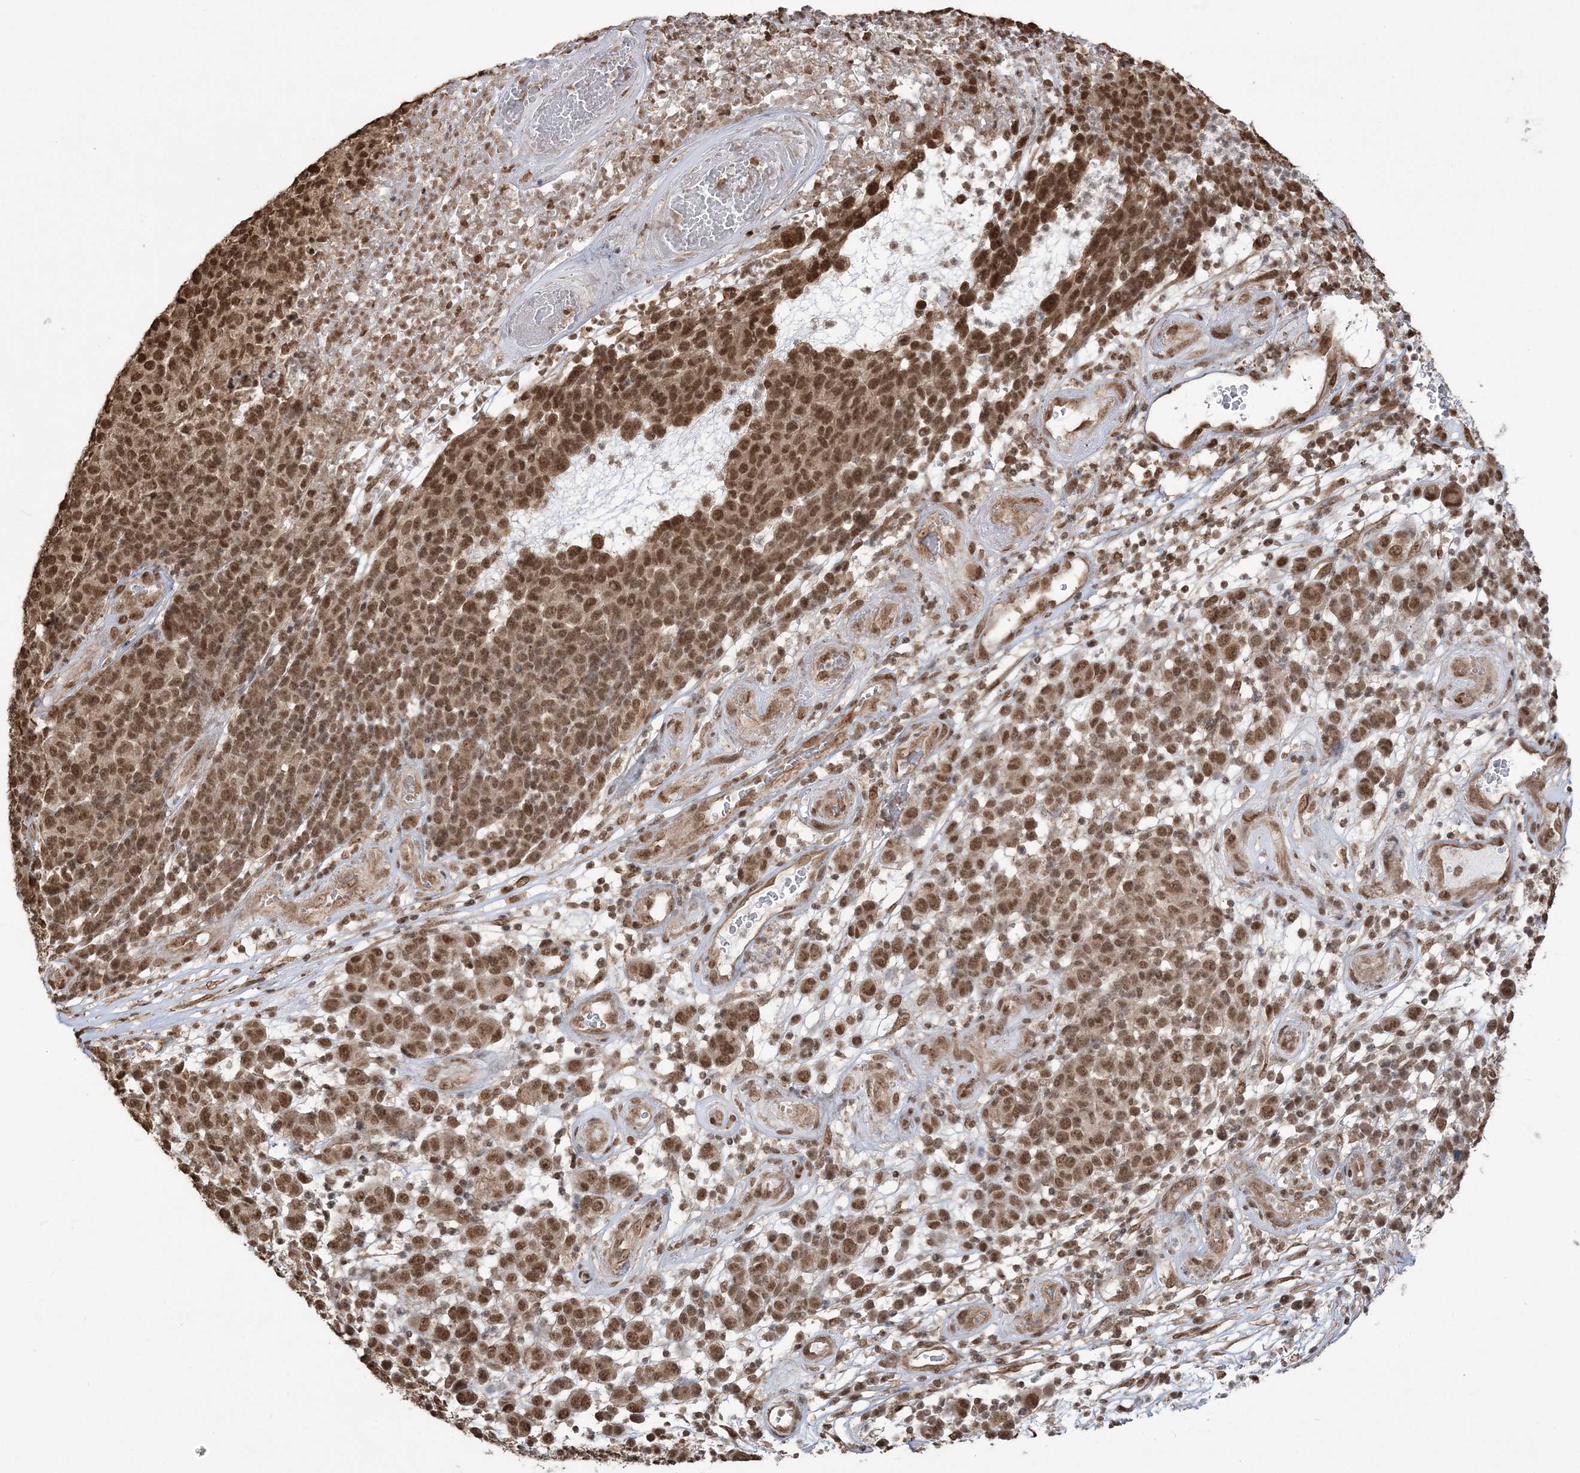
{"staining": {"intensity": "strong", "quantity": ">75%", "location": "nuclear"}, "tissue": "melanoma", "cell_type": "Tumor cells", "image_type": "cancer", "snomed": [{"axis": "morphology", "description": "Malignant melanoma, NOS"}, {"axis": "topography", "description": "Skin"}], "caption": "Immunohistochemical staining of melanoma exhibits high levels of strong nuclear staining in approximately >75% of tumor cells.", "gene": "ZNF839", "patient": {"sex": "male", "age": 49}}